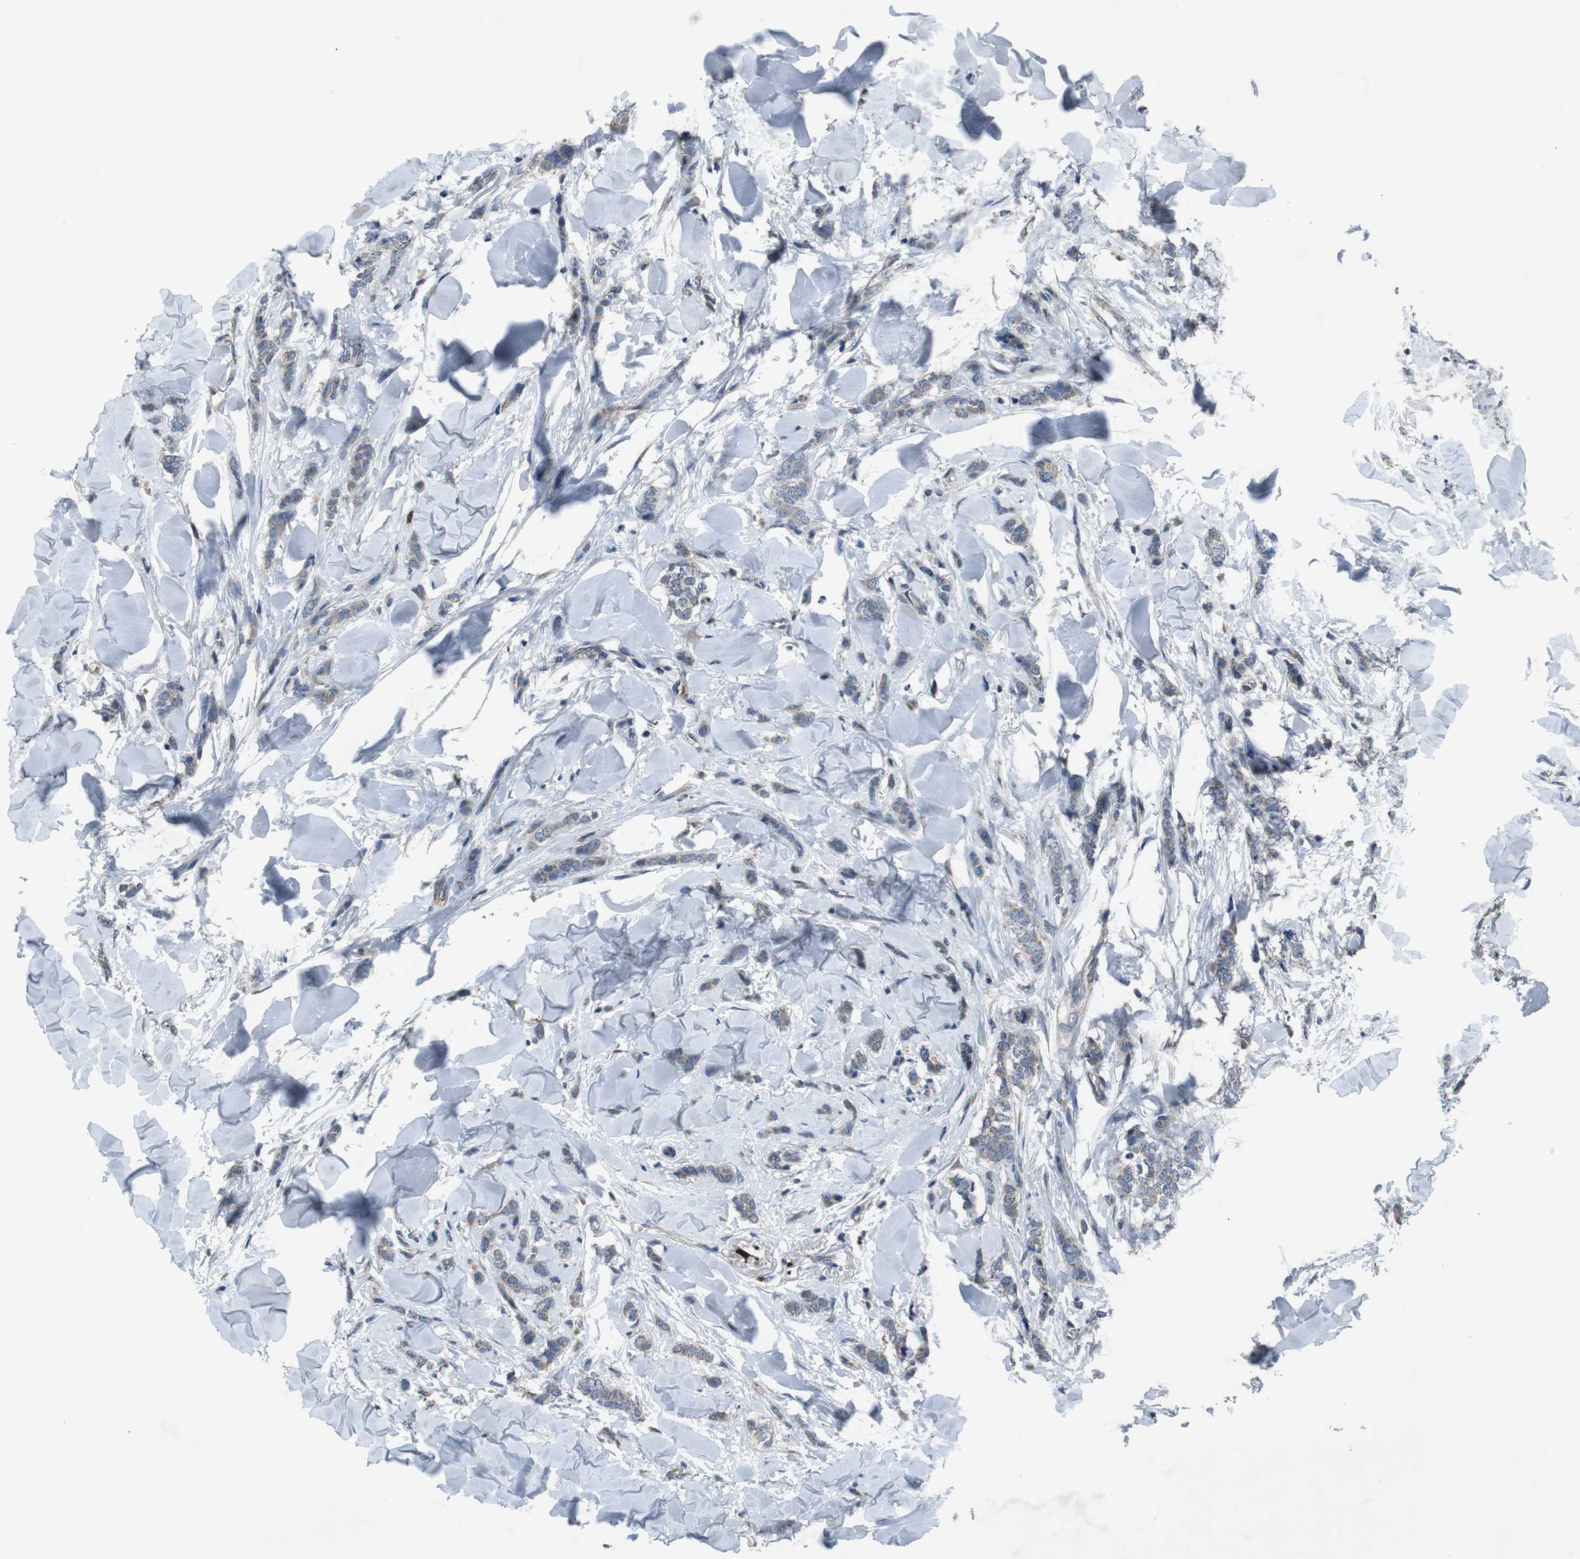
{"staining": {"intensity": "weak", "quantity": ">75%", "location": "cytoplasmic/membranous"}, "tissue": "breast cancer", "cell_type": "Tumor cells", "image_type": "cancer", "snomed": [{"axis": "morphology", "description": "Lobular carcinoma"}, {"axis": "topography", "description": "Skin"}, {"axis": "topography", "description": "Breast"}], "caption": "Protein expression analysis of breast cancer demonstrates weak cytoplasmic/membranous staining in about >75% of tumor cells. (Stains: DAB (3,3'-diaminobenzidine) in brown, nuclei in blue, Microscopy: brightfield microscopy at high magnification).", "gene": "EFNA5", "patient": {"sex": "female", "age": 46}}